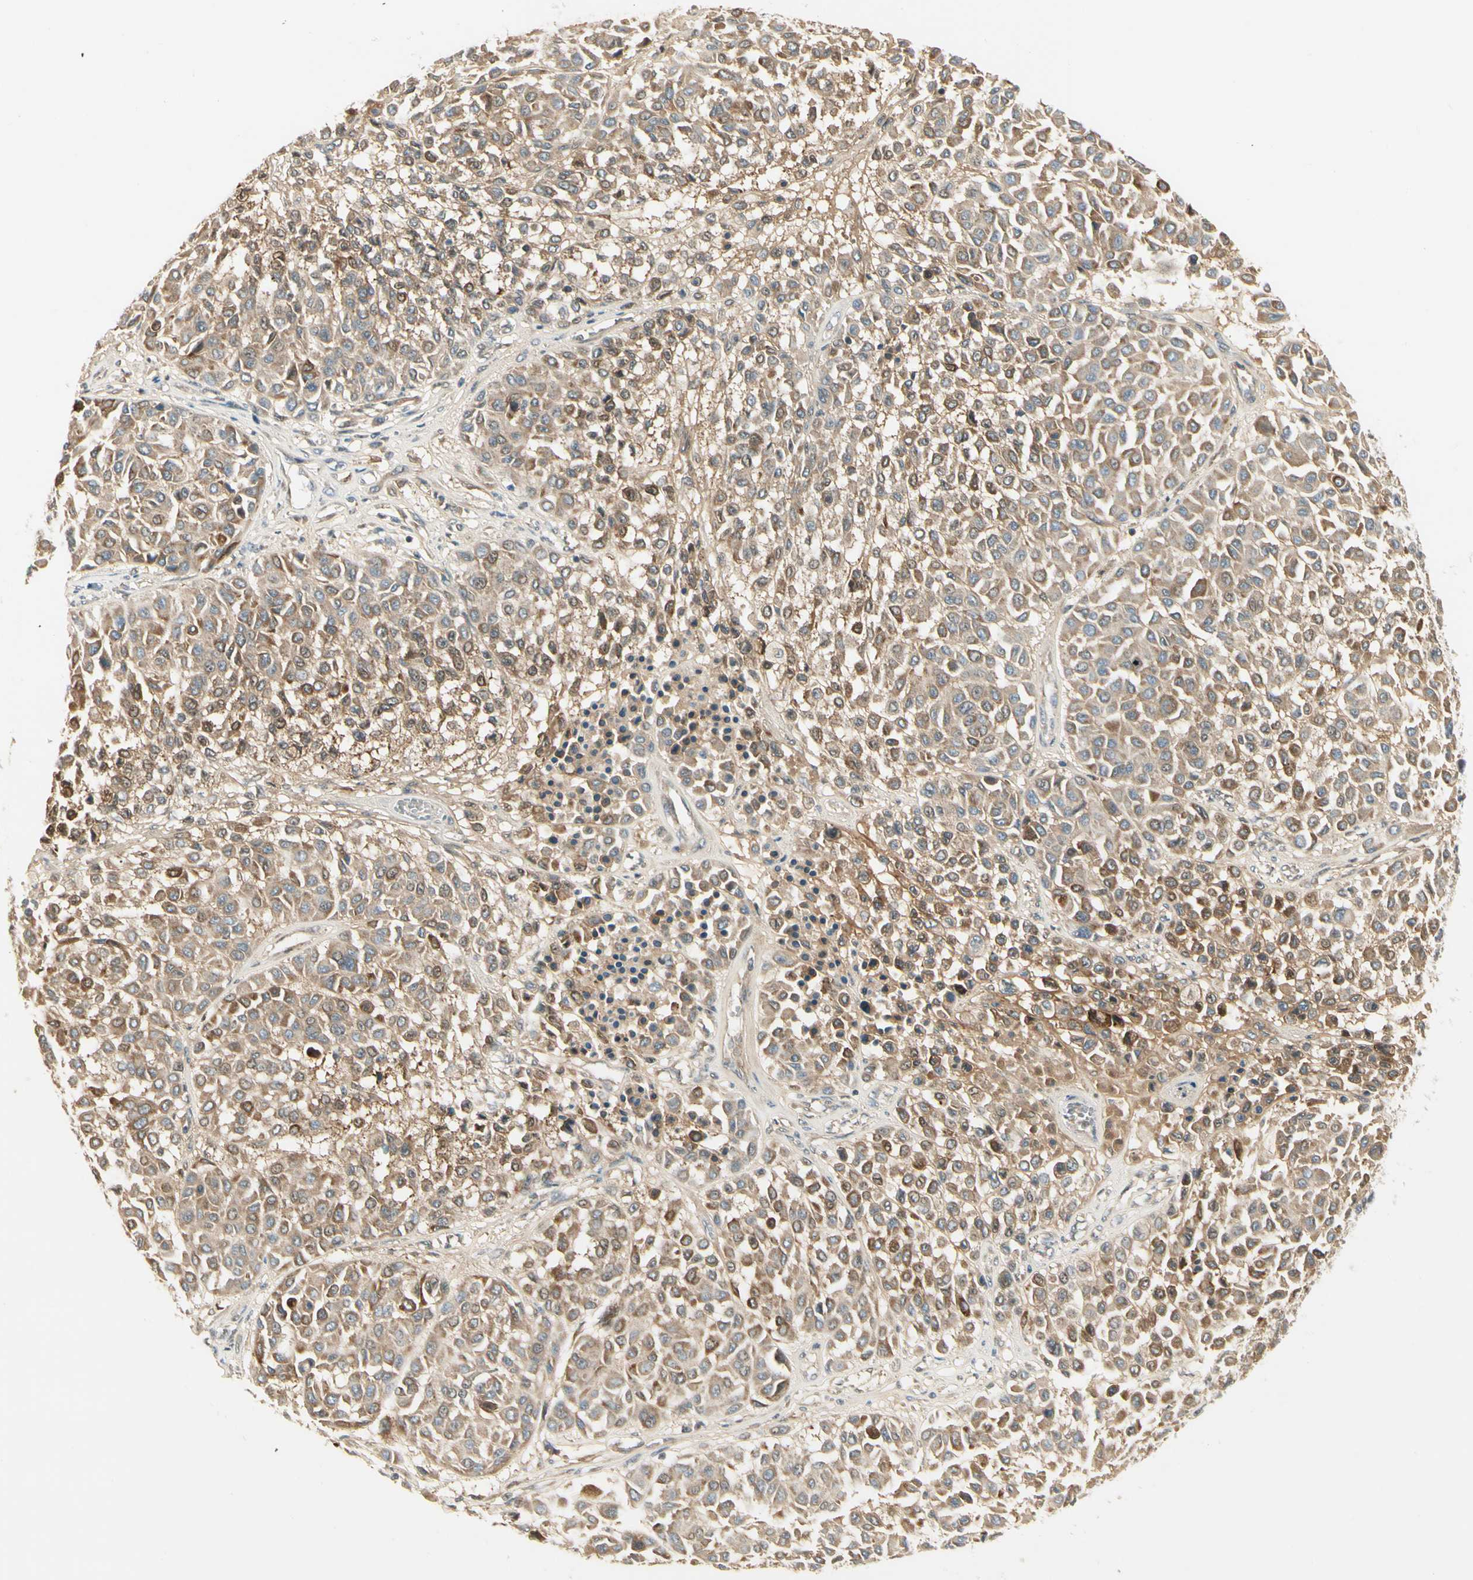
{"staining": {"intensity": "moderate", "quantity": "25%-75%", "location": "cytoplasmic/membranous"}, "tissue": "melanoma", "cell_type": "Tumor cells", "image_type": "cancer", "snomed": [{"axis": "morphology", "description": "Malignant melanoma, Metastatic site"}, {"axis": "topography", "description": "Soft tissue"}], "caption": "Immunohistochemical staining of human malignant melanoma (metastatic site) shows medium levels of moderate cytoplasmic/membranous expression in about 25%-75% of tumor cells.", "gene": "EPHB3", "patient": {"sex": "male", "age": 41}}